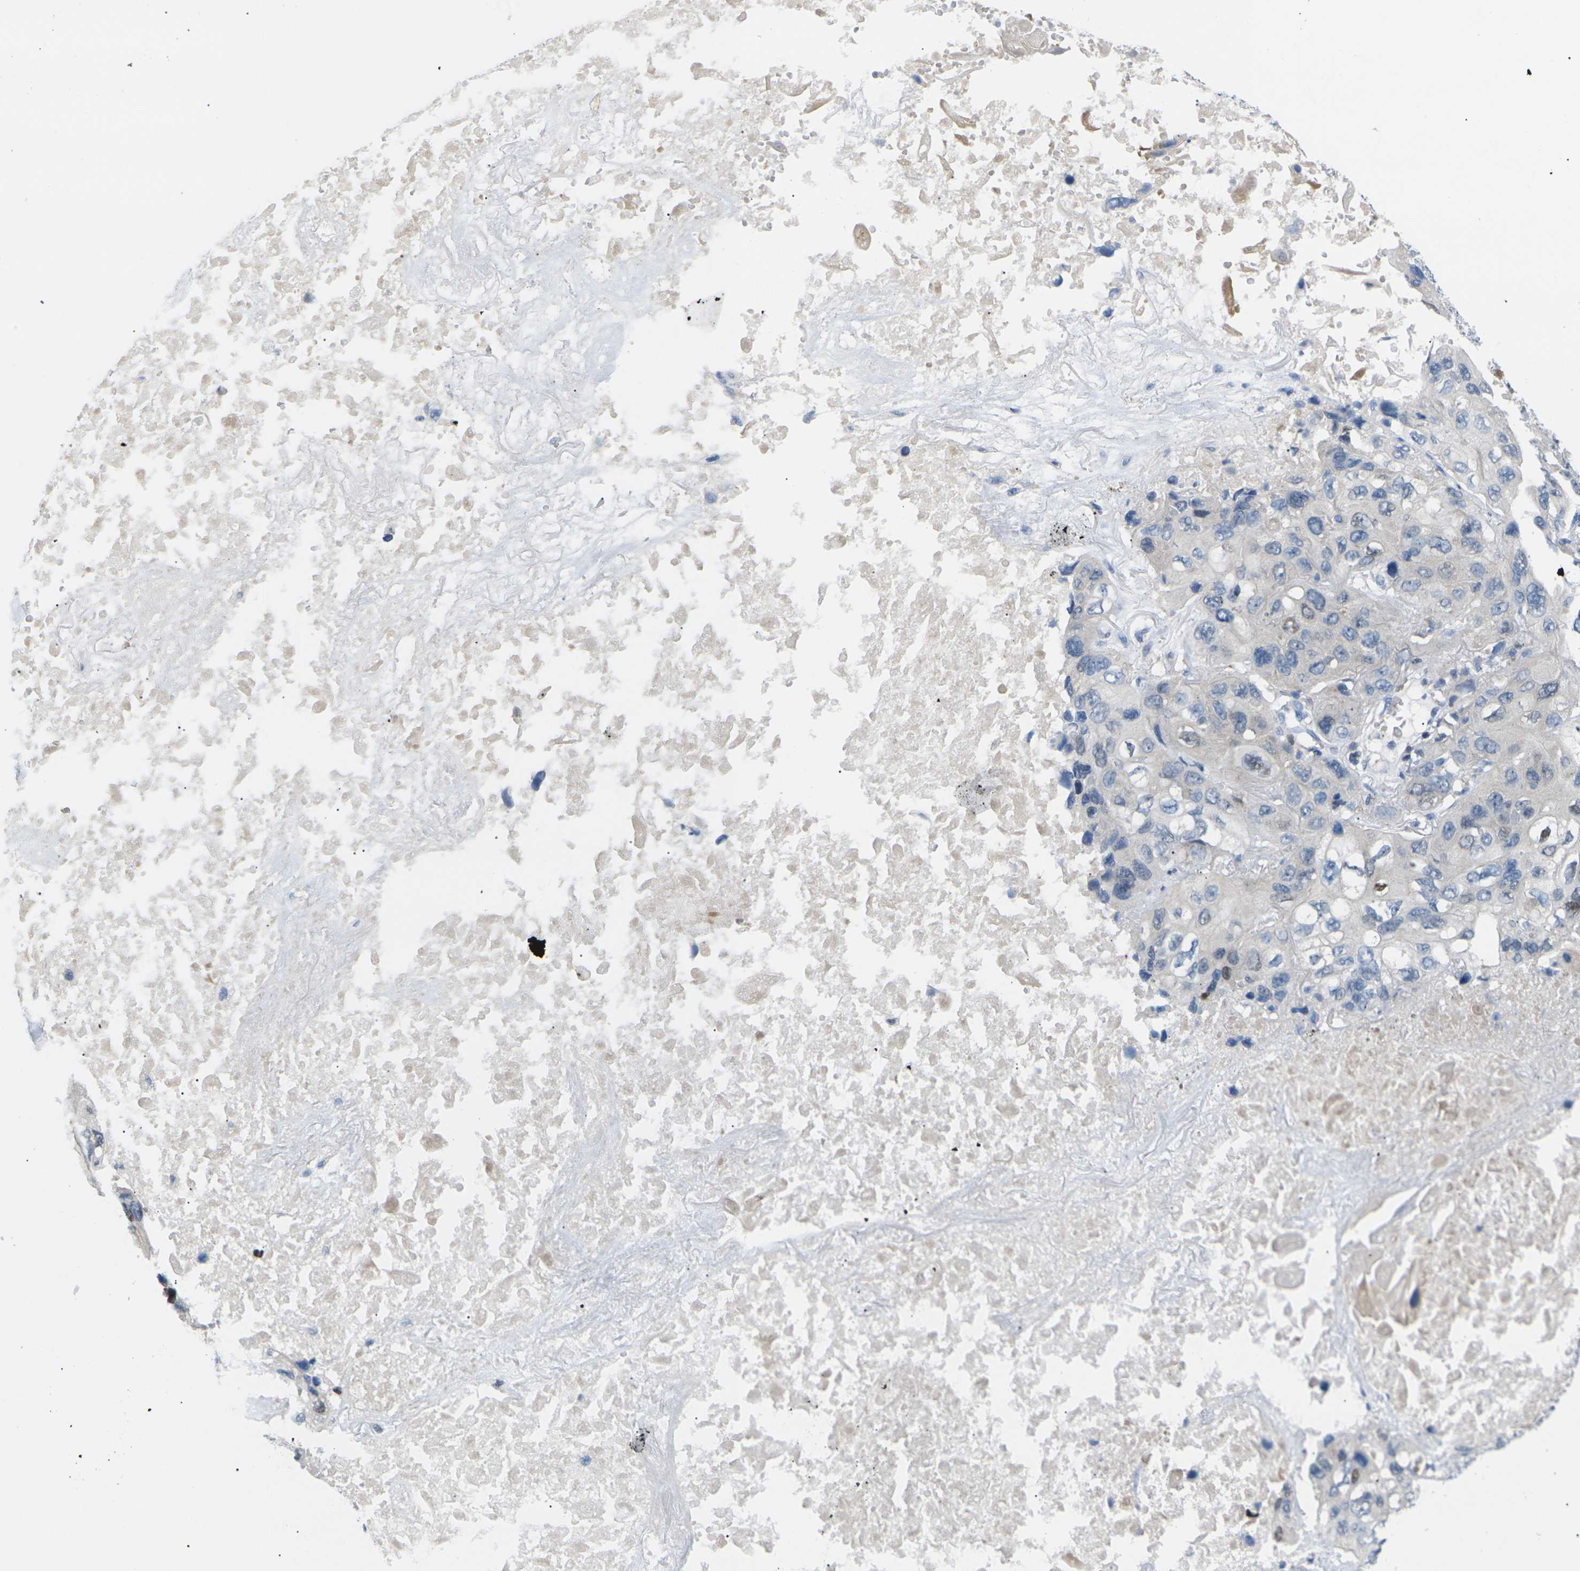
{"staining": {"intensity": "moderate", "quantity": "<25%", "location": "cytoplasmic/membranous"}, "tissue": "lung cancer", "cell_type": "Tumor cells", "image_type": "cancer", "snomed": [{"axis": "morphology", "description": "Squamous cell carcinoma, NOS"}, {"axis": "topography", "description": "Lung"}], "caption": "Human lung cancer (squamous cell carcinoma) stained with a brown dye displays moderate cytoplasmic/membranous positive staining in about <25% of tumor cells.", "gene": "RPS6KA3", "patient": {"sex": "female", "age": 73}}